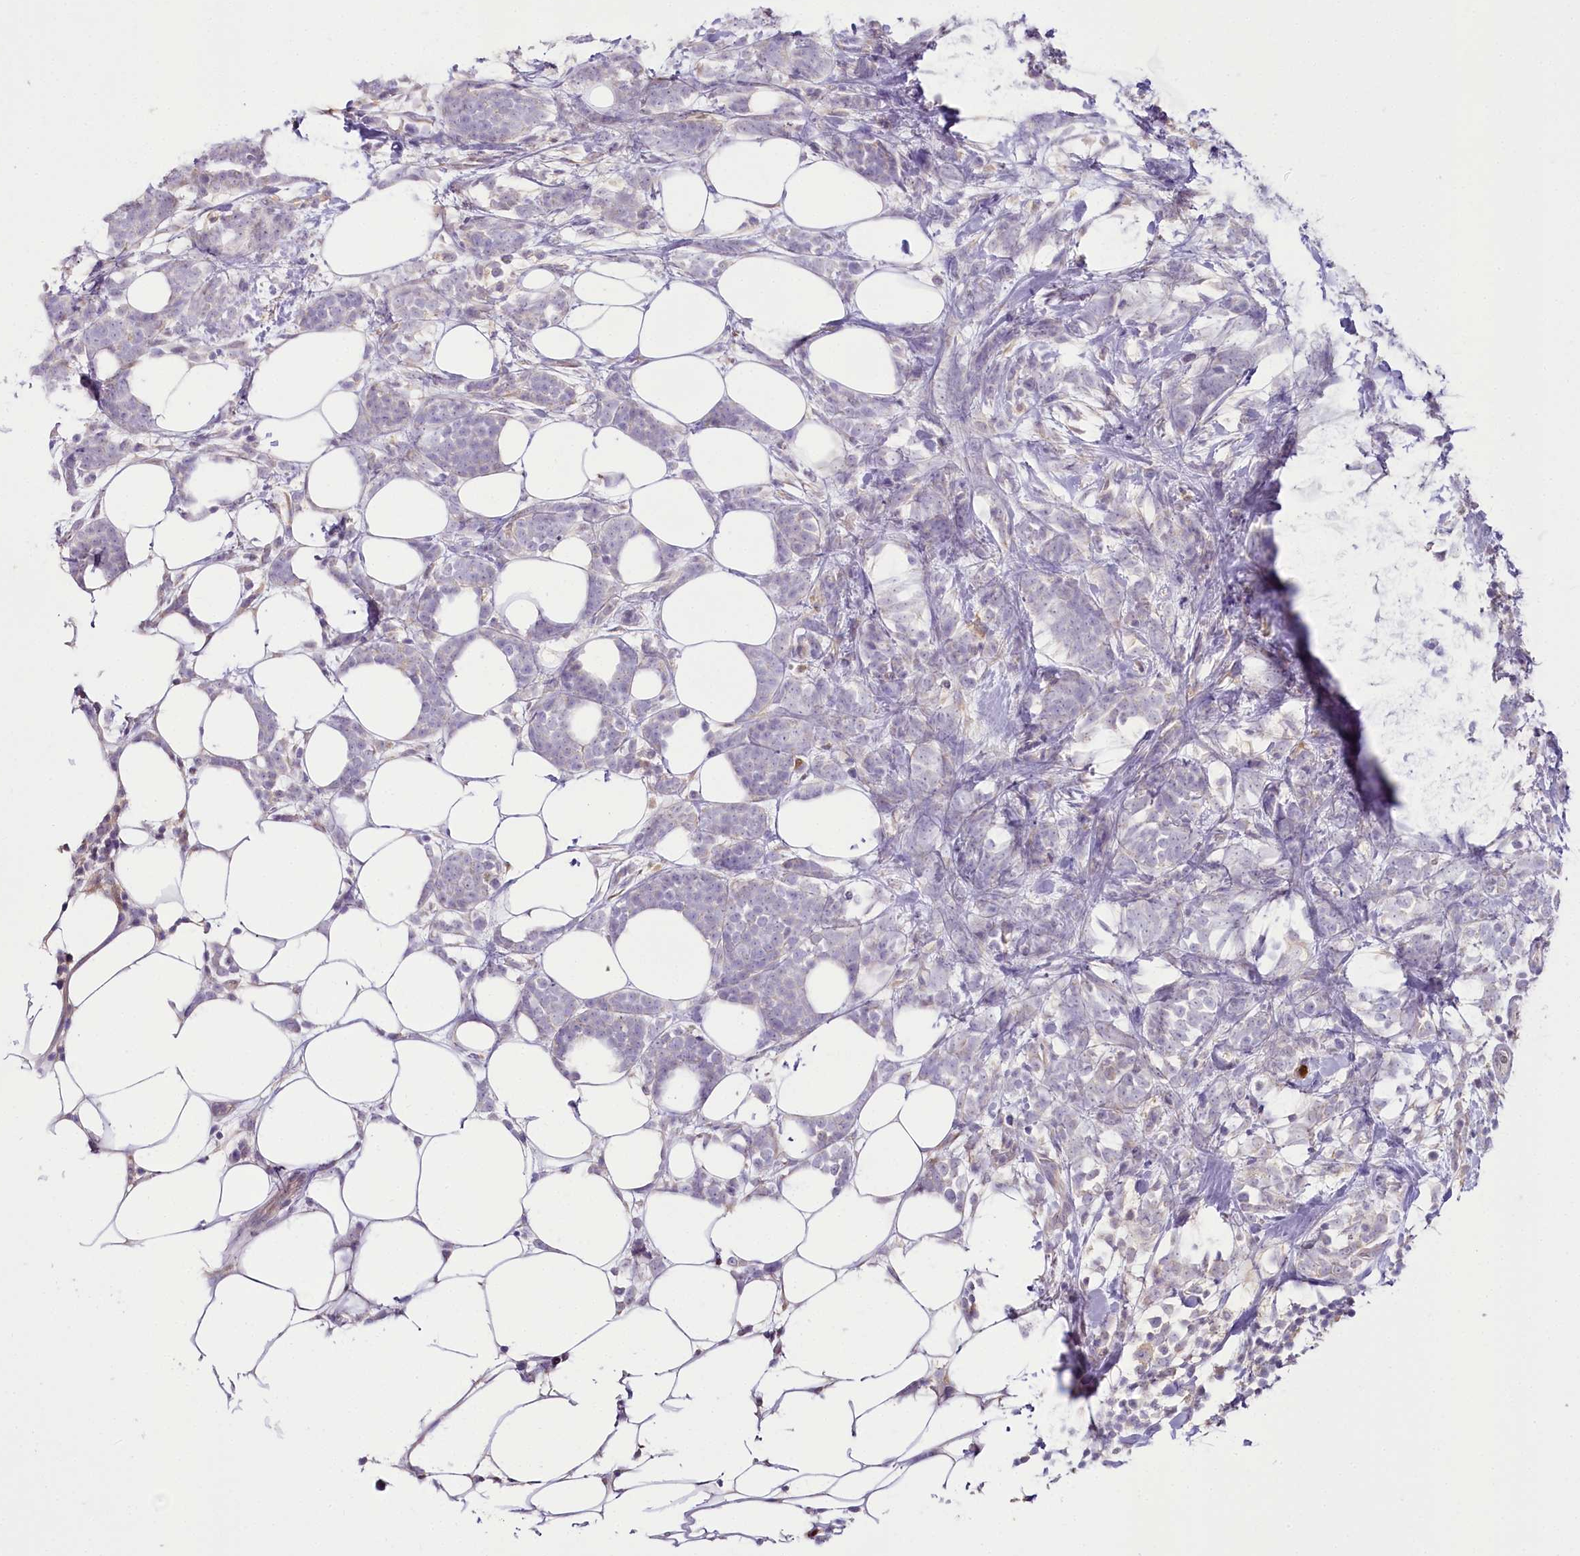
{"staining": {"intensity": "negative", "quantity": "none", "location": "none"}, "tissue": "breast cancer", "cell_type": "Tumor cells", "image_type": "cancer", "snomed": [{"axis": "morphology", "description": "Lobular carcinoma"}, {"axis": "topography", "description": "Breast"}], "caption": "This is an immunohistochemistry (IHC) photomicrograph of human breast lobular carcinoma. There is no positivity in tumor cells.", "gene": "DPYD", "patient": {"sex": "female", "age": 58}}